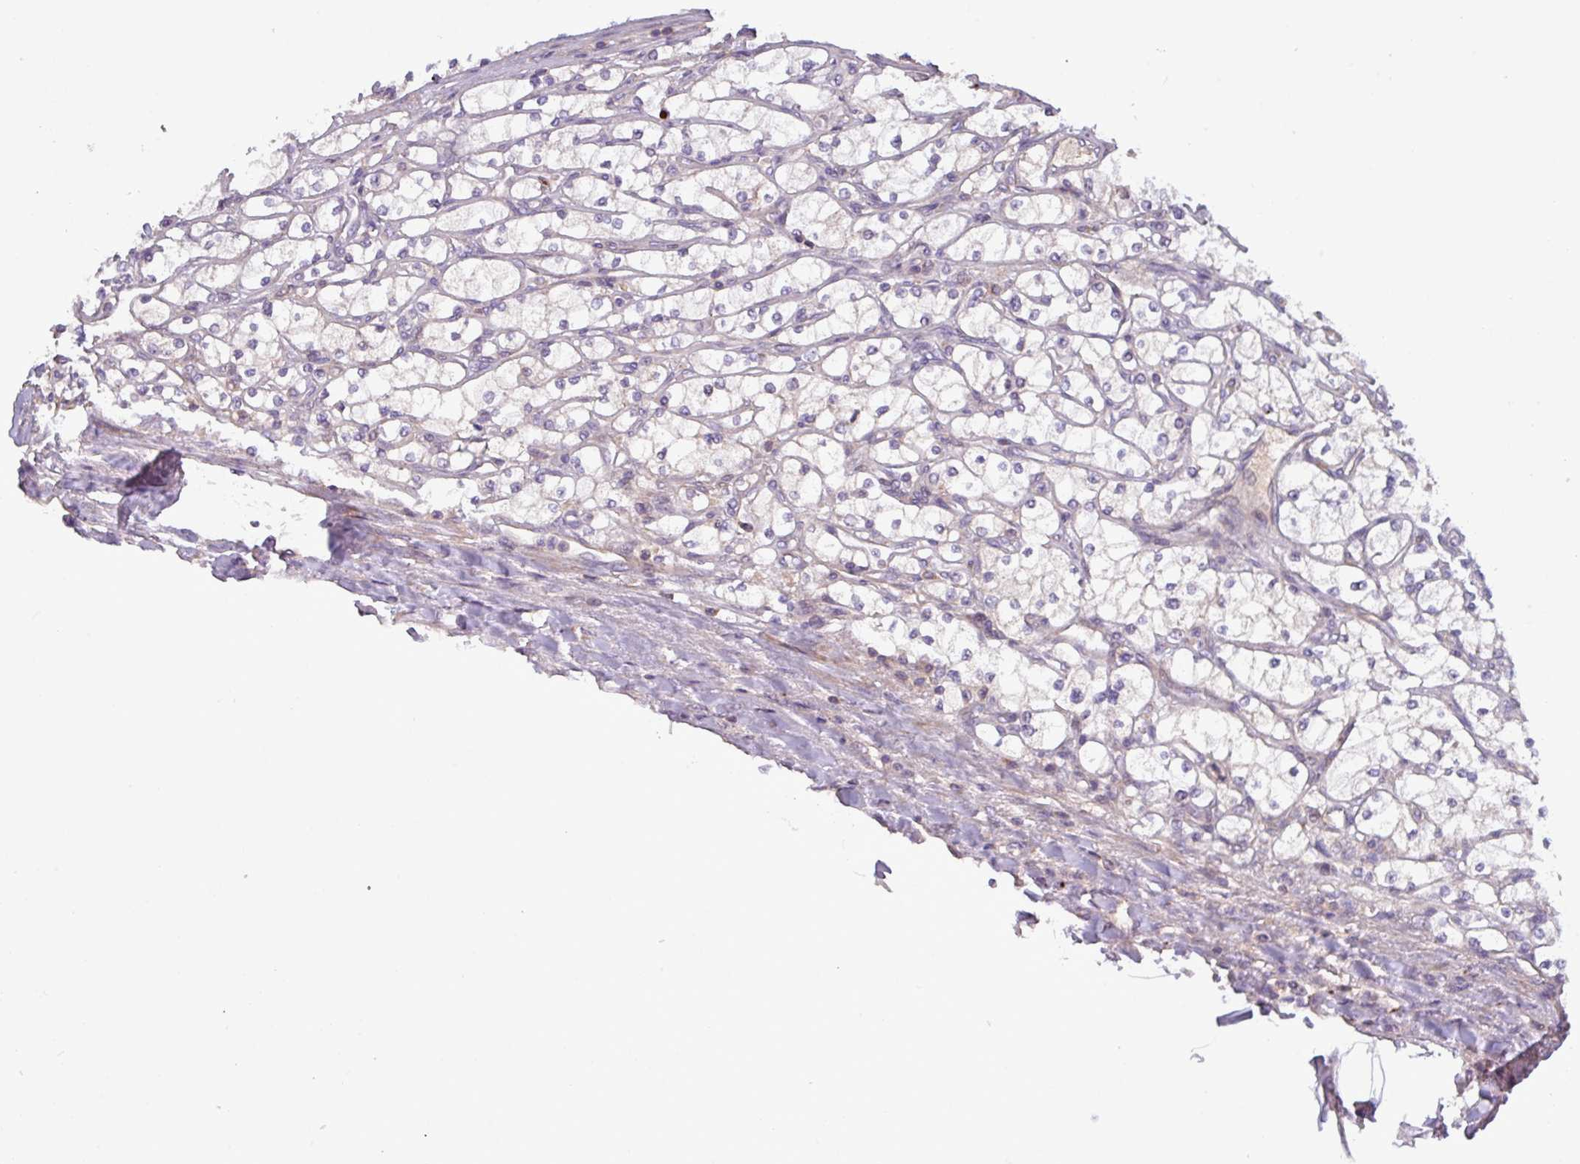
{"staining": {"intensity": "negative", "quantity": "none", "location": "none"}, "tissue": "renal cancer", "cell_type": "Tumor cells", "image_type": "cancer", "snomed": [{"axis": "morphology", "description": "Adenocarcinoma, NOS"}, {"axis": "topography", "description": "Kidney"}], "caption": "Tumor cells are negative for protein expression in human adenocarcinoma (renal). Brightfield microscopy of IHC stained with DAB (brown) and hematoxylin (blue), captured at high magnification.", "gene": "TNFSF12", "patient": {"sex": "male", "age": 80}}